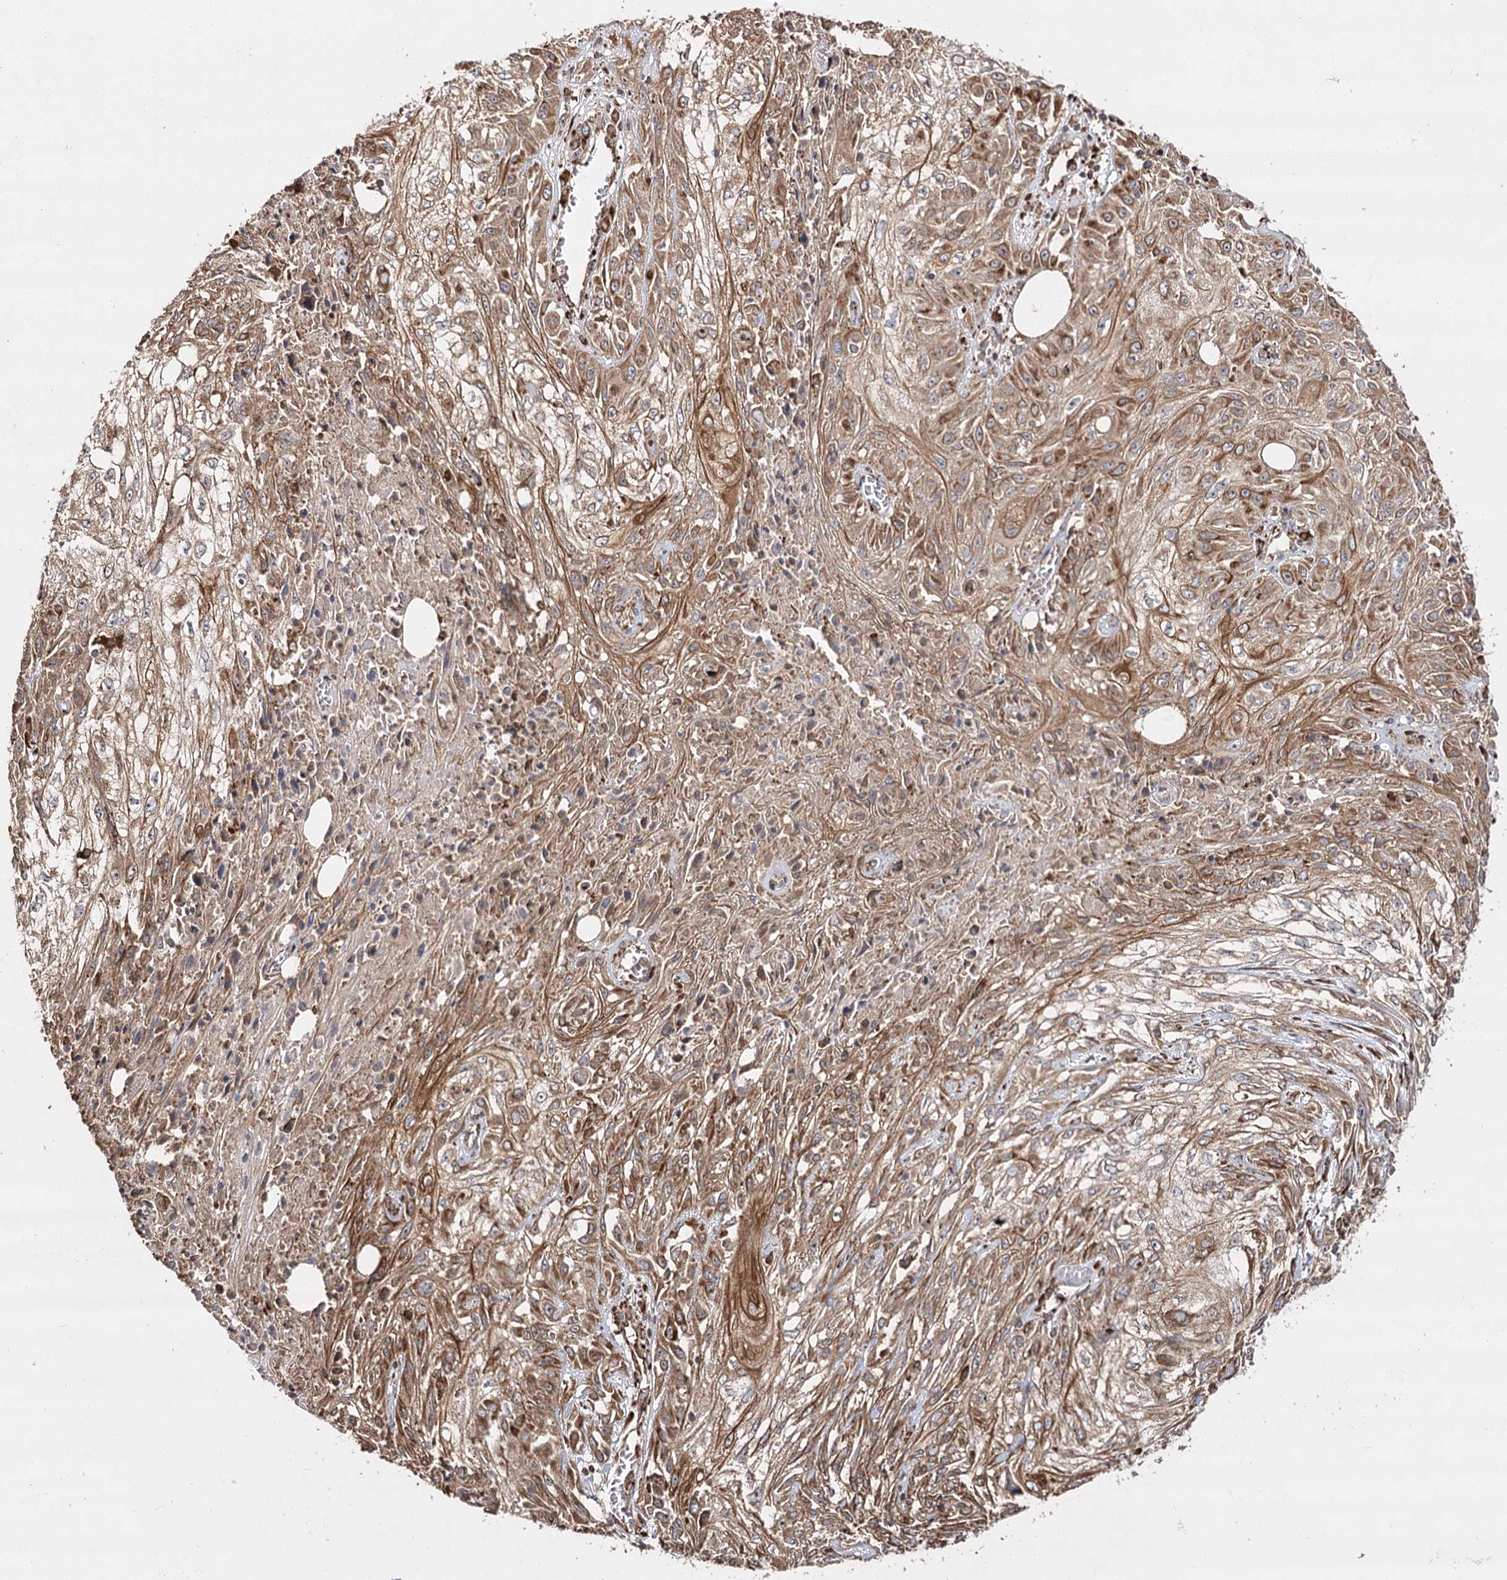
{"staining": {"intensity": "moderate", "quantity": ">75%", "location": "cytoplasmic/membranous"}, "tissue": "skin cancer", "cell_type": "Tumor cells", "image_type": "cancer", "snomed": [{"axis": "morphology", "description": "Squamous cell carcinoma, NOS"}, {"axis": "morphology", "description": "Squamous cell carcinoma, metastatic, NOS"}, {"axis": "topography", "description": "Skin"}, {"axis": "topography", "description": "Lymph node"}], "caption": "Immunohistochemical staining of human skin cancer (squamous cell carcinoma) exhibits medium levels of moderate cytoplasmic/membranous protein staining in approximately >75% of tumor cells.", "gene": "DNAJB14", "patient": {"sex": "male", "age": 75}}